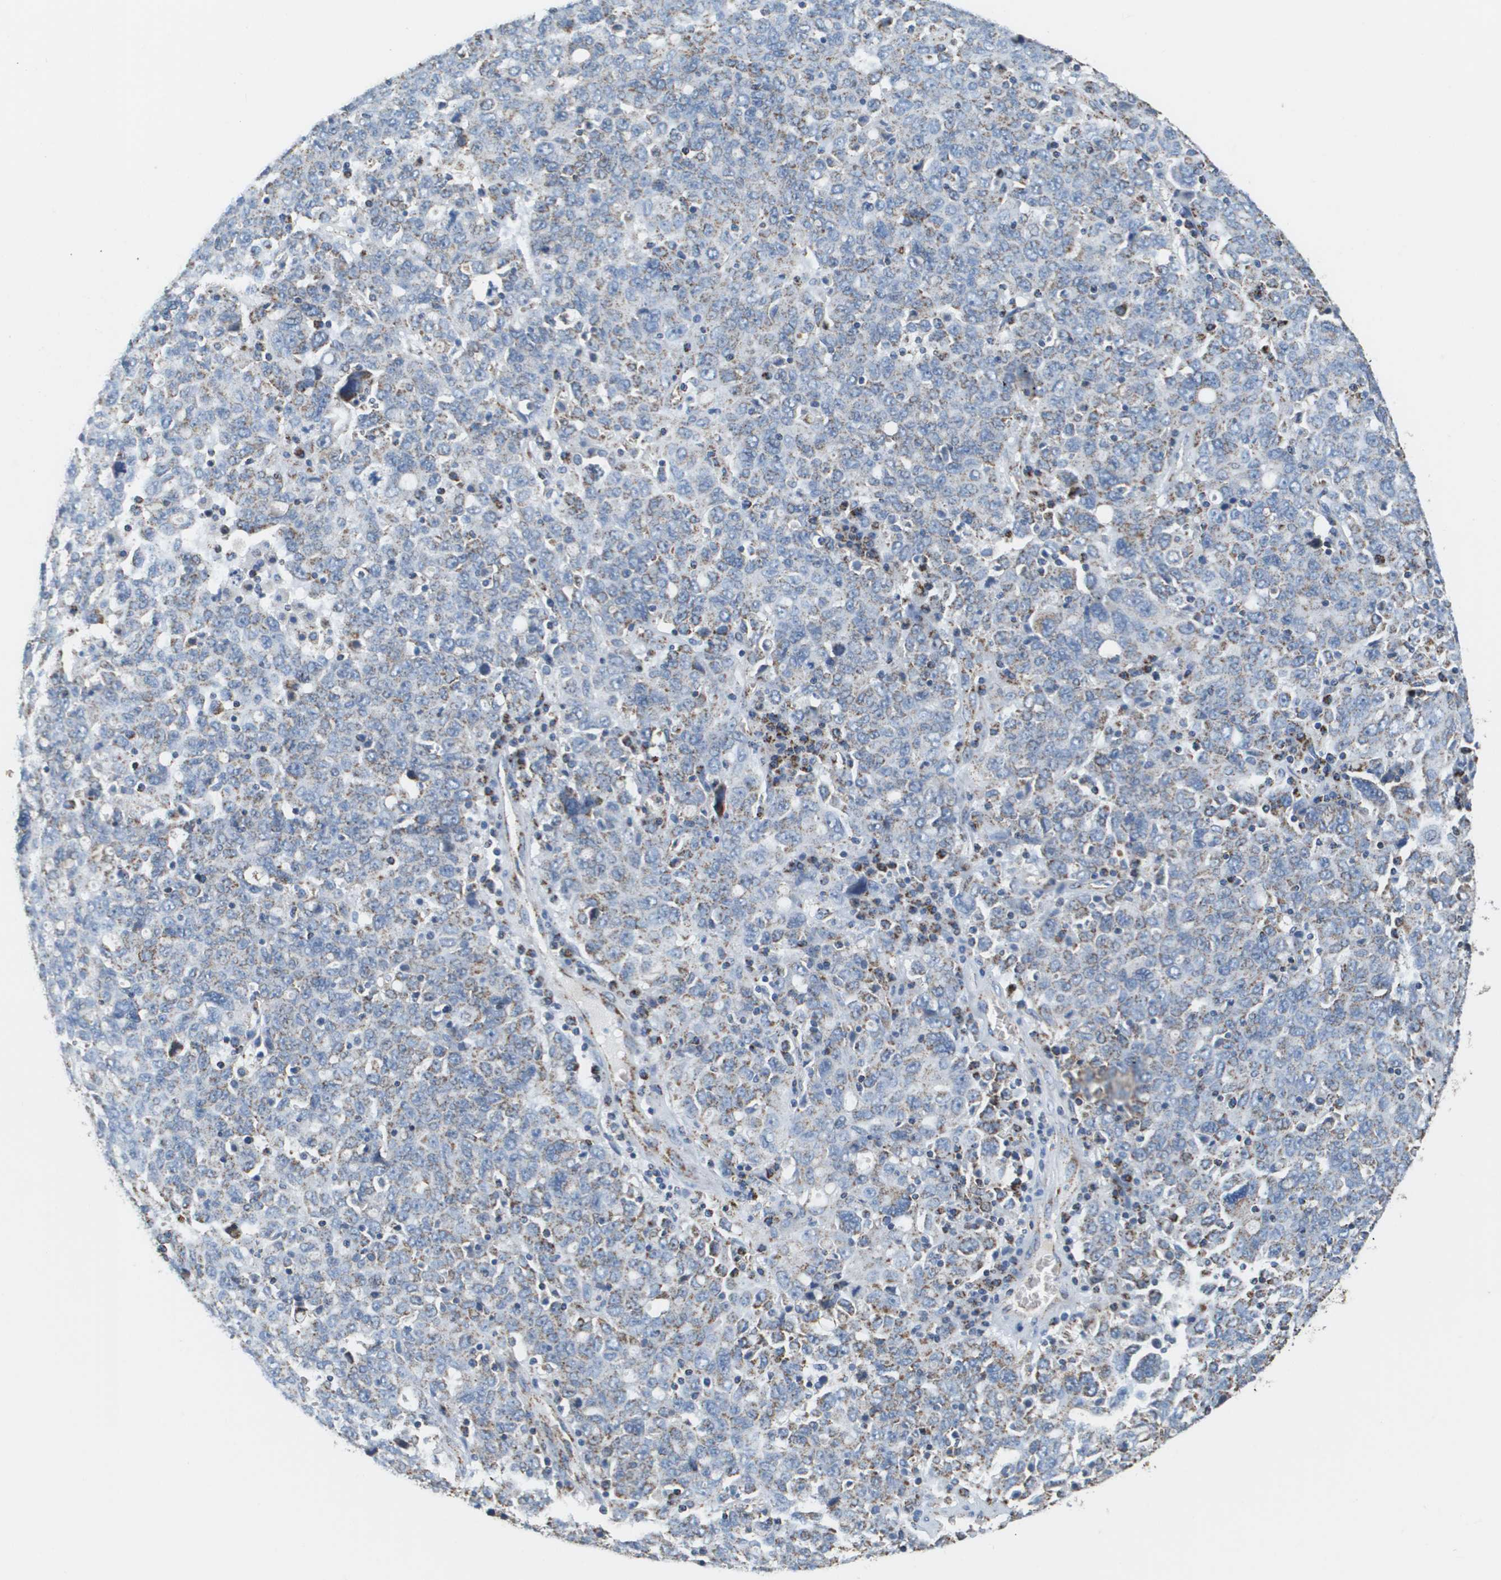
{"staining": {"intensity": "negative", "quantity": "none", "location": "none"}, "tissue": "ovarian cancer", "cell_type": "Tumor cells", "image_type": "cancer", "snomed": [{"axis": "morphology", "description": "Carcinoma, endometroid"}, {"axis": "topography", "description": "Ovary"}], "caption": "Ovarian cancer was stained to show a protein in brown. There is no significant expression in tumor cells. (DAB (3,3'-diaminobenzidine) IHC, high magnification).", "gene": "ATP5F1B", "patient": {"sex": "female", "age": 62}}